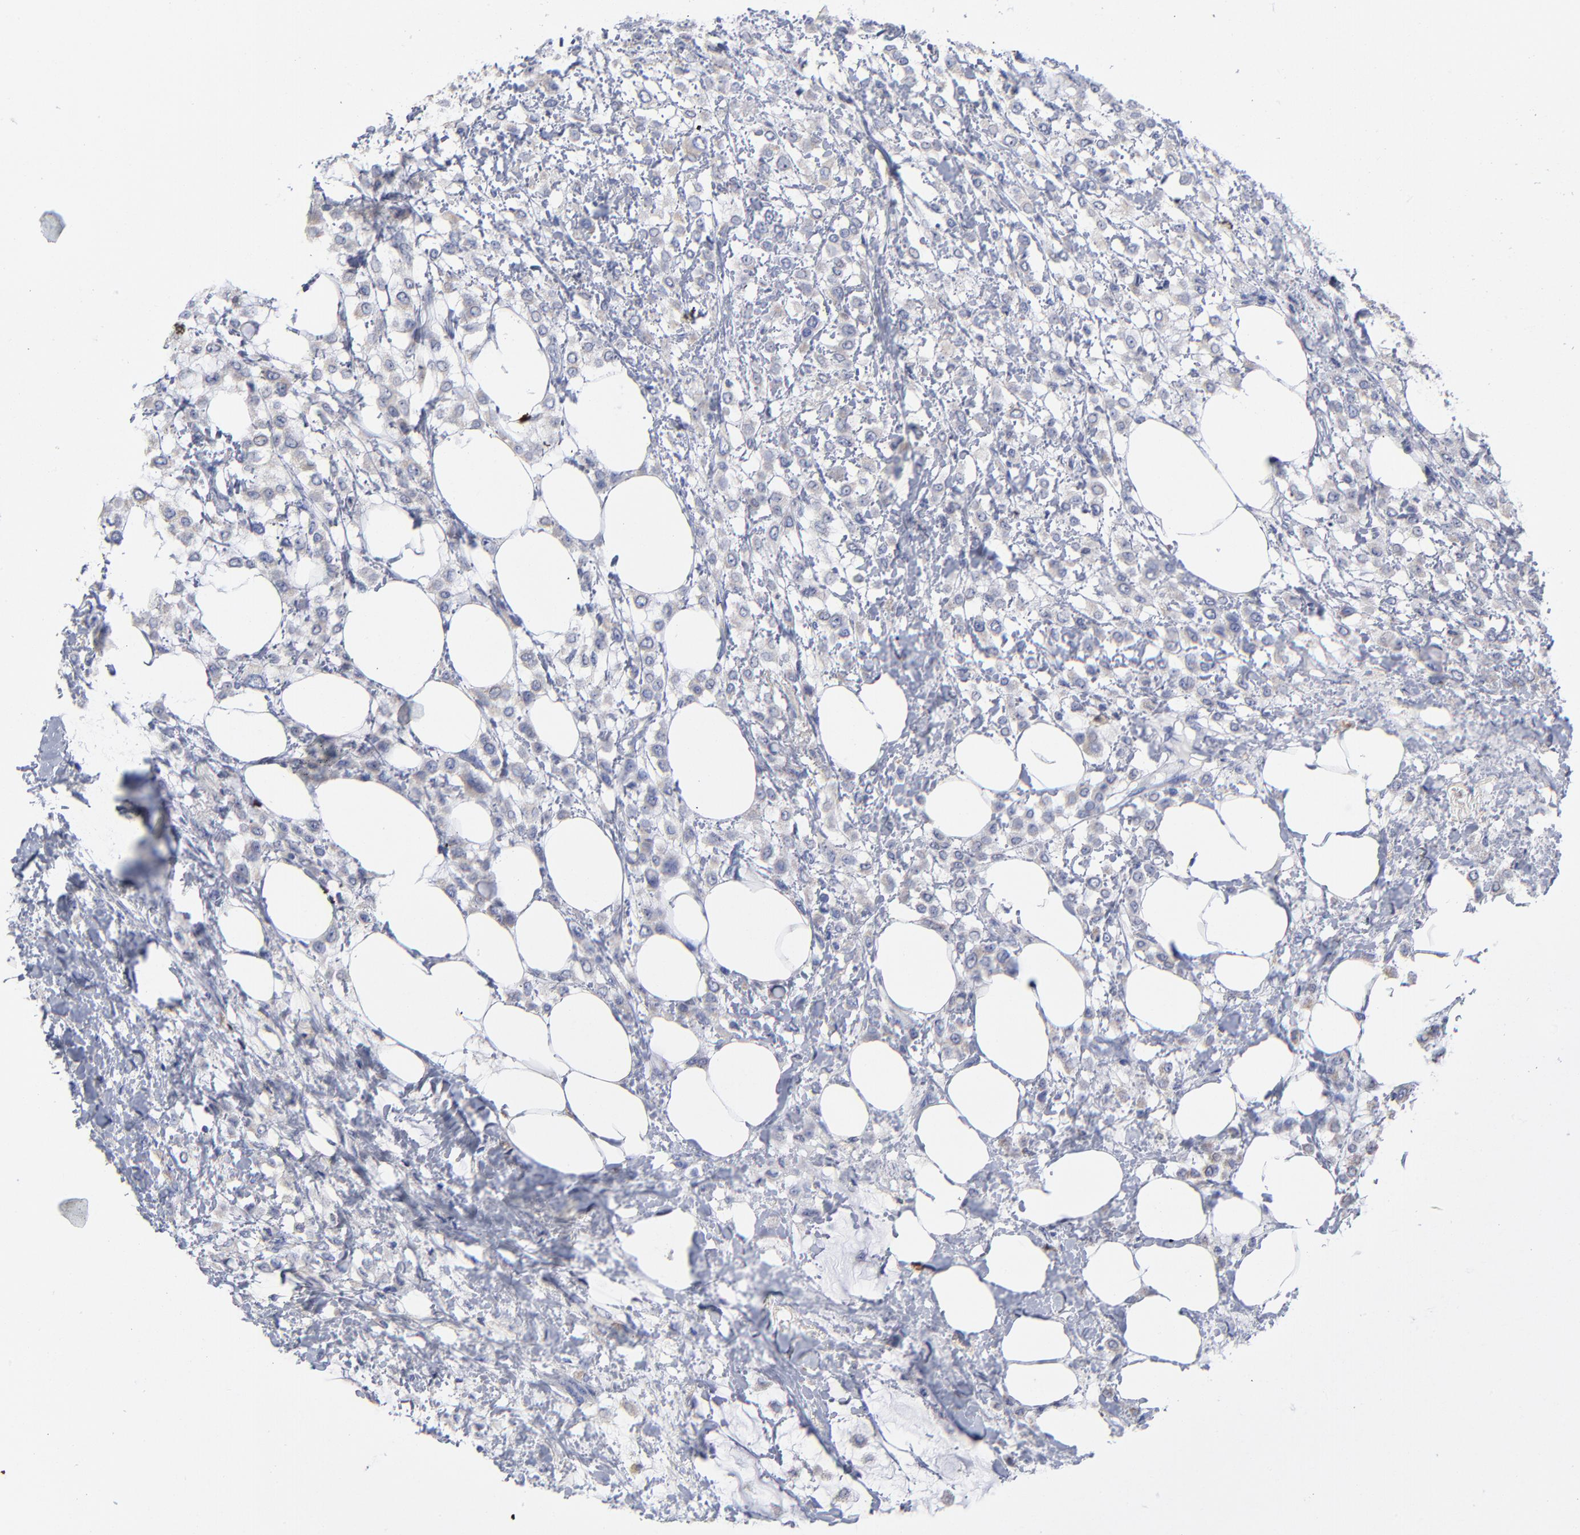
{"staining": {"intensity": "weak", "quantity": "25%-75%", "location": "cytoplasmic/membranous"}, "tissue": "breast cancer", "cell_type": "Tumor cells", "image_type": "cancer", "snomed": [{"axis": "morphology", "description": "Lobular carcinoma"}, {"axis": "topography", "description": "Breast"}], "caption": "The micrograph shows staining of breast cancer, revealing weak cytoplasmic/membranous protein staining (brown color) within tumor cells.", "gene": "PTP4A1", "patient": {"sex": "female", "age": 85}}